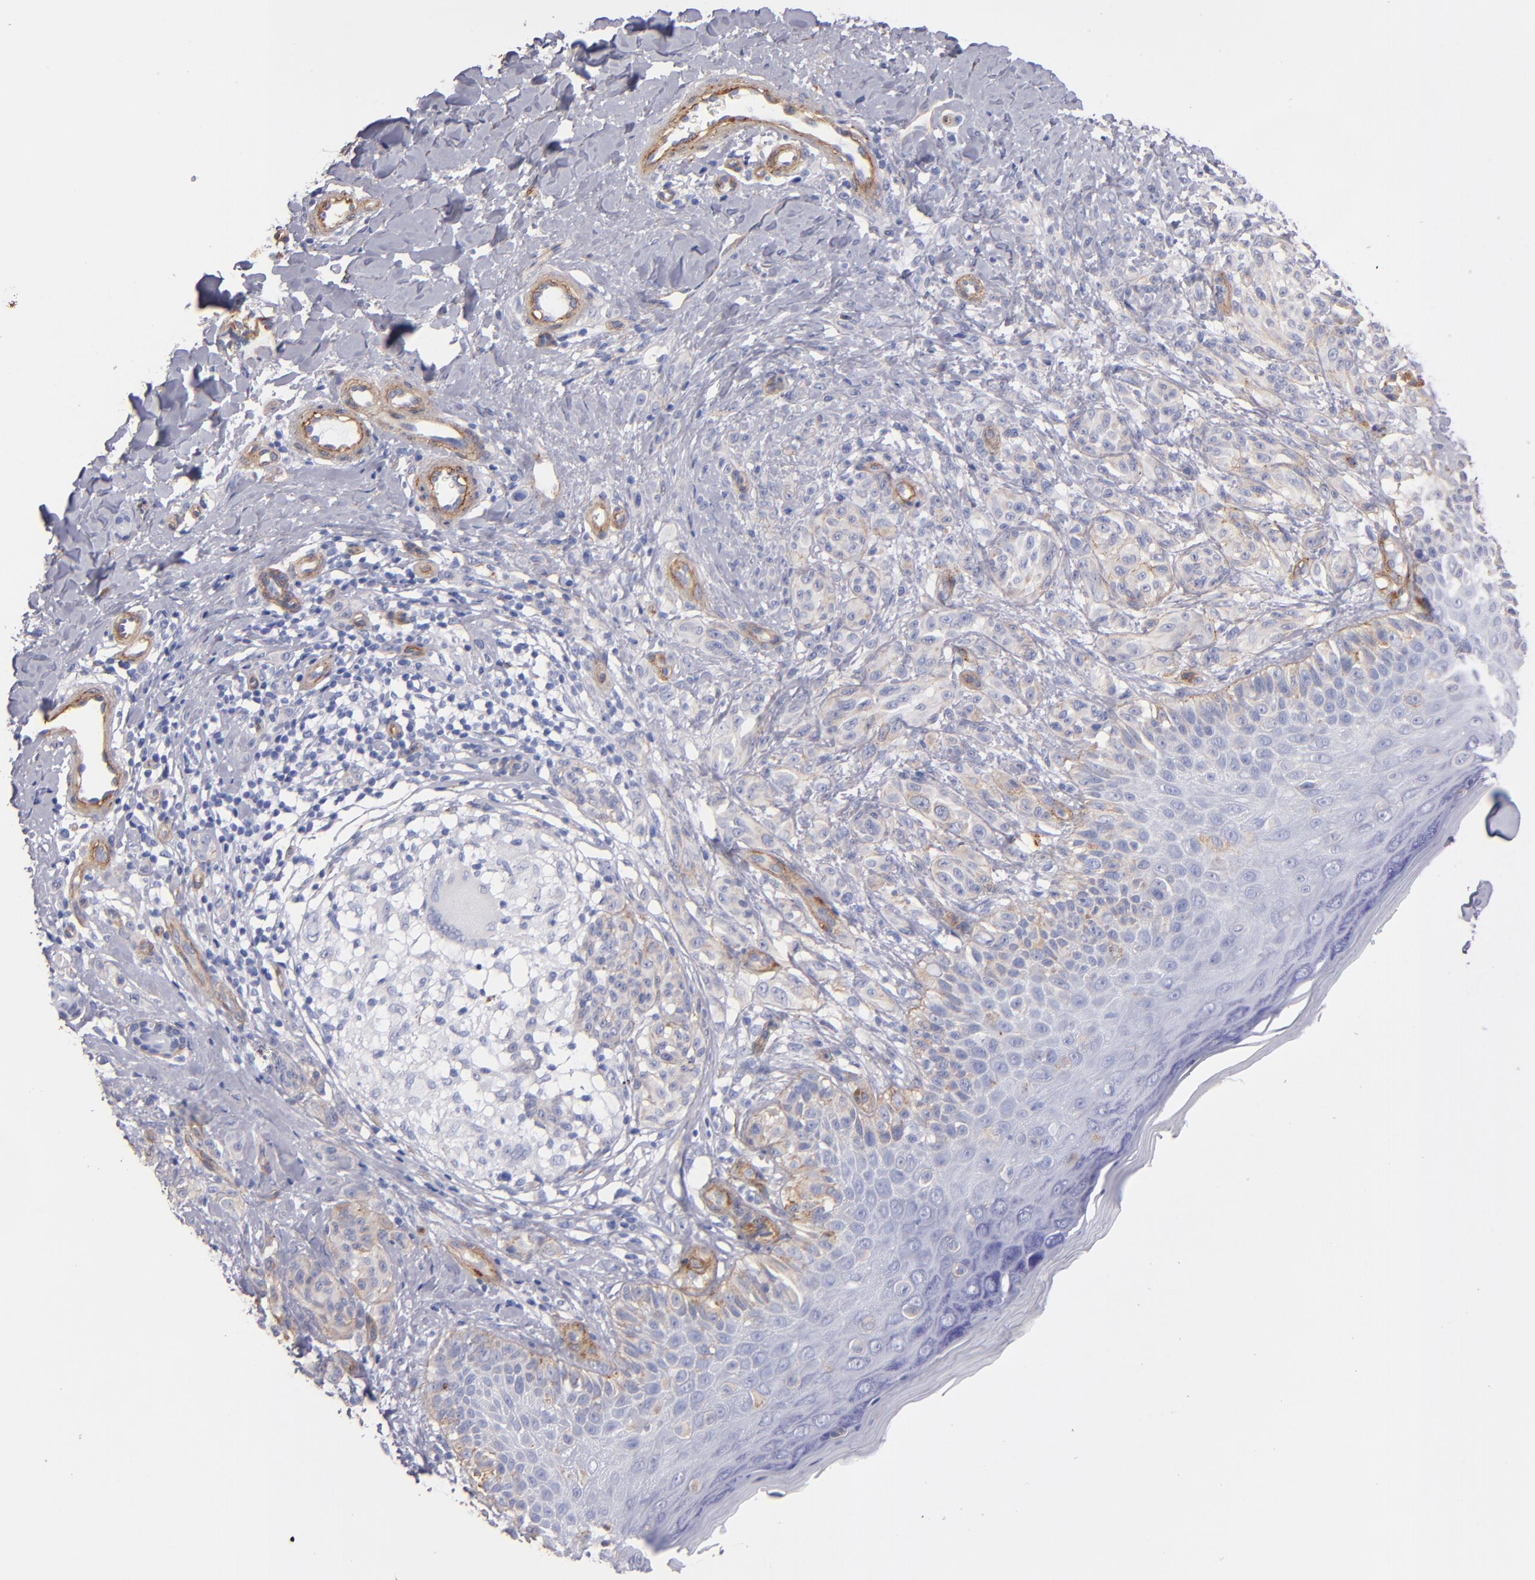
{"staining": {"intensity": "weak", "quantity": "25%-75%", "location": "cytoplasmic/membranous"}, "tissue": "melanoma", "cell_type": "Tumor cells", "image_type": "cancer", "snomed": [{"axis": "morphology", "description": "Malignant melanoma, NOS"}, {"axis": "topography", "description": "Skin"}], "caption": "Immunohistochemical staining of melanoma shows low levels of weak cytoplasmic/membranous protein expression in about 25%-75% of tumor cells.", "gene": "LAMC1", "patient": {"sex": "male", "age": 57}}